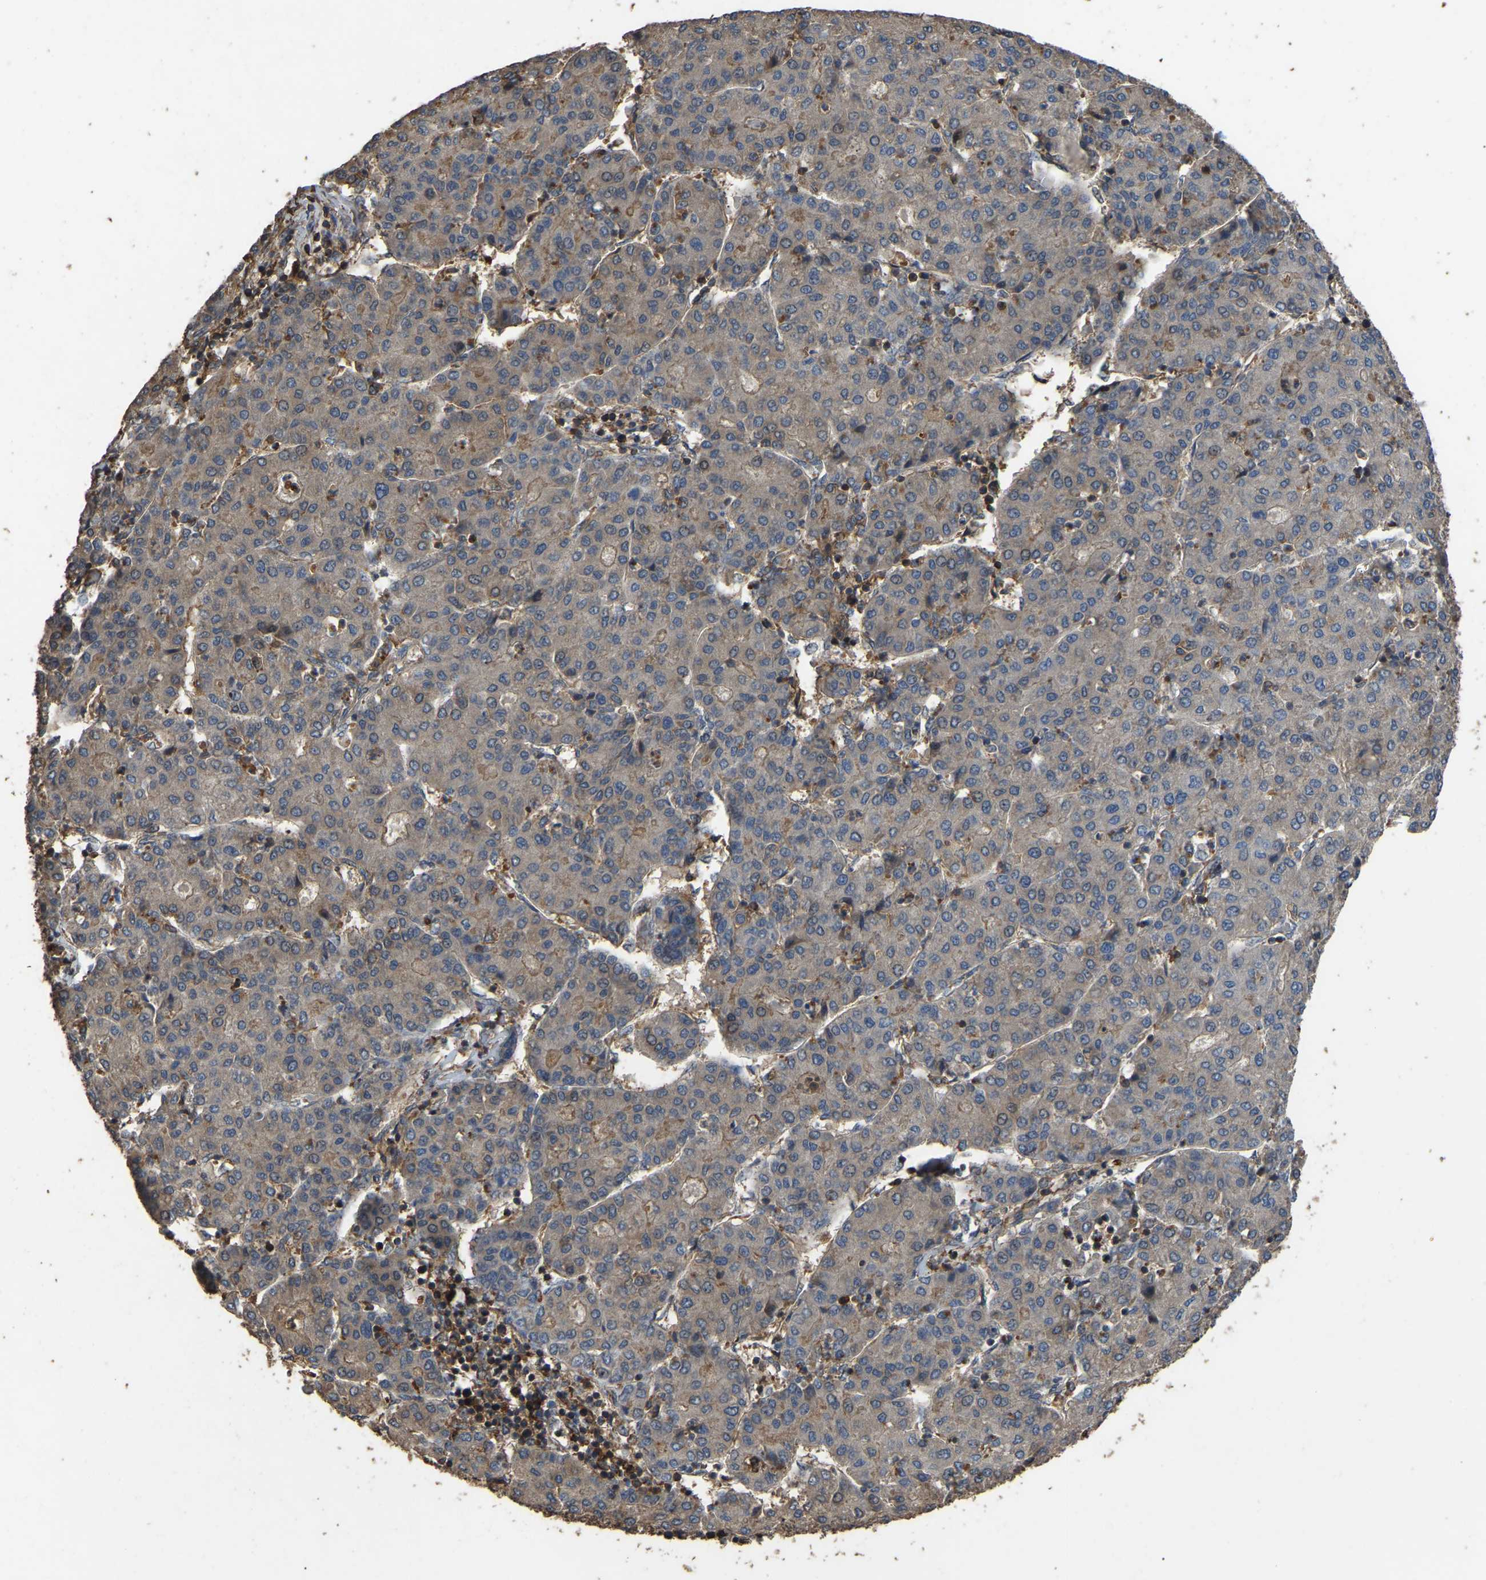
{"staining": {"intensity": "negative", "quantity": "none", "location": "none"}, "tissue": "liver cancer", "cell_type": "Tumor cells", "image_type": "cancer", "snomed": [{"axis": "morphology", "description": "Carcinoma, Hepatocellular, NOS"}, {"axis": "topography", "description": "Liver"}], "caption": "Immunohistochemistry (IHC) histopathology image of neoplastic tissue: hepatocellular carcinoma (liver) stained with DAB (3,3'-diaminobenzidine) reveals no significant protein staining in tumor cells.", "gene": "FHIT", "patient": {"sex": "male", "age": 65}}